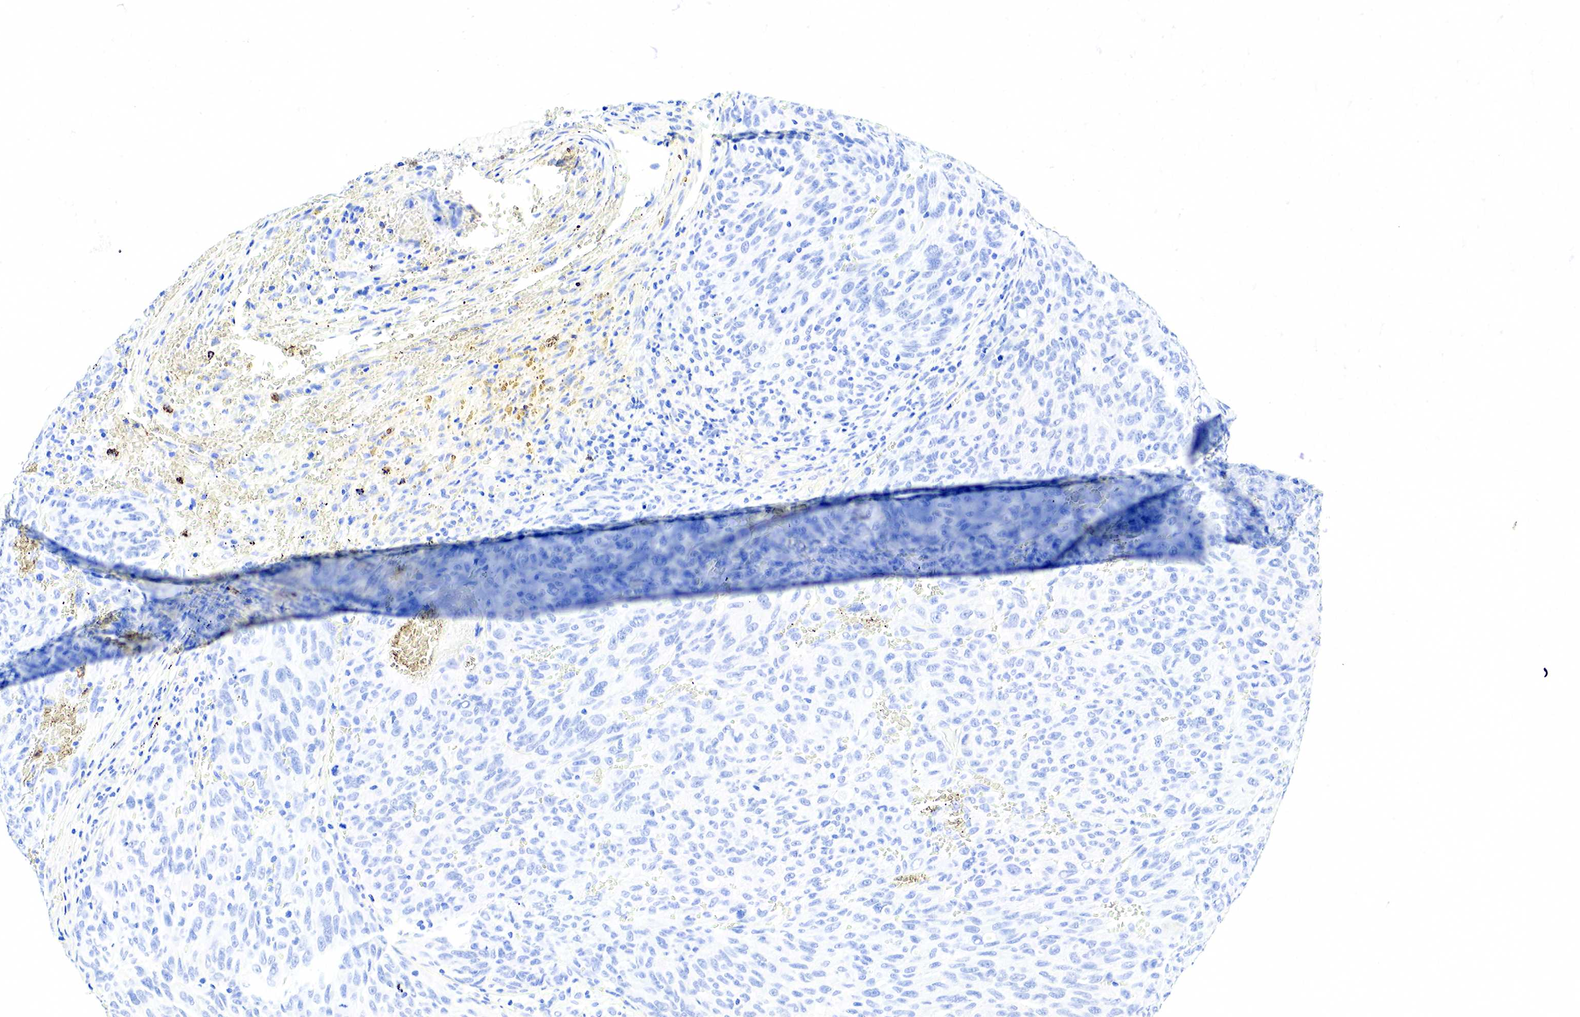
{"staining": {"intensity": "negative", "quantity": "none", "location": "none"}, "tissue": "melanoma", "cell_type": "Tumor cells", "image_type": "cancer", "snomed": [{"axis": "morphology", "description": "Malignant melanoma, NOS"}, {"axis": "topography", "description": "Skin"}], "caption": "IHC micrograph of neoplastic tissue: malignant melanoma stained with DAB reveals no significant protein staining in tumor cells.", "gene": "FUT4", "patient": {"sex": "male", "age": 76}}